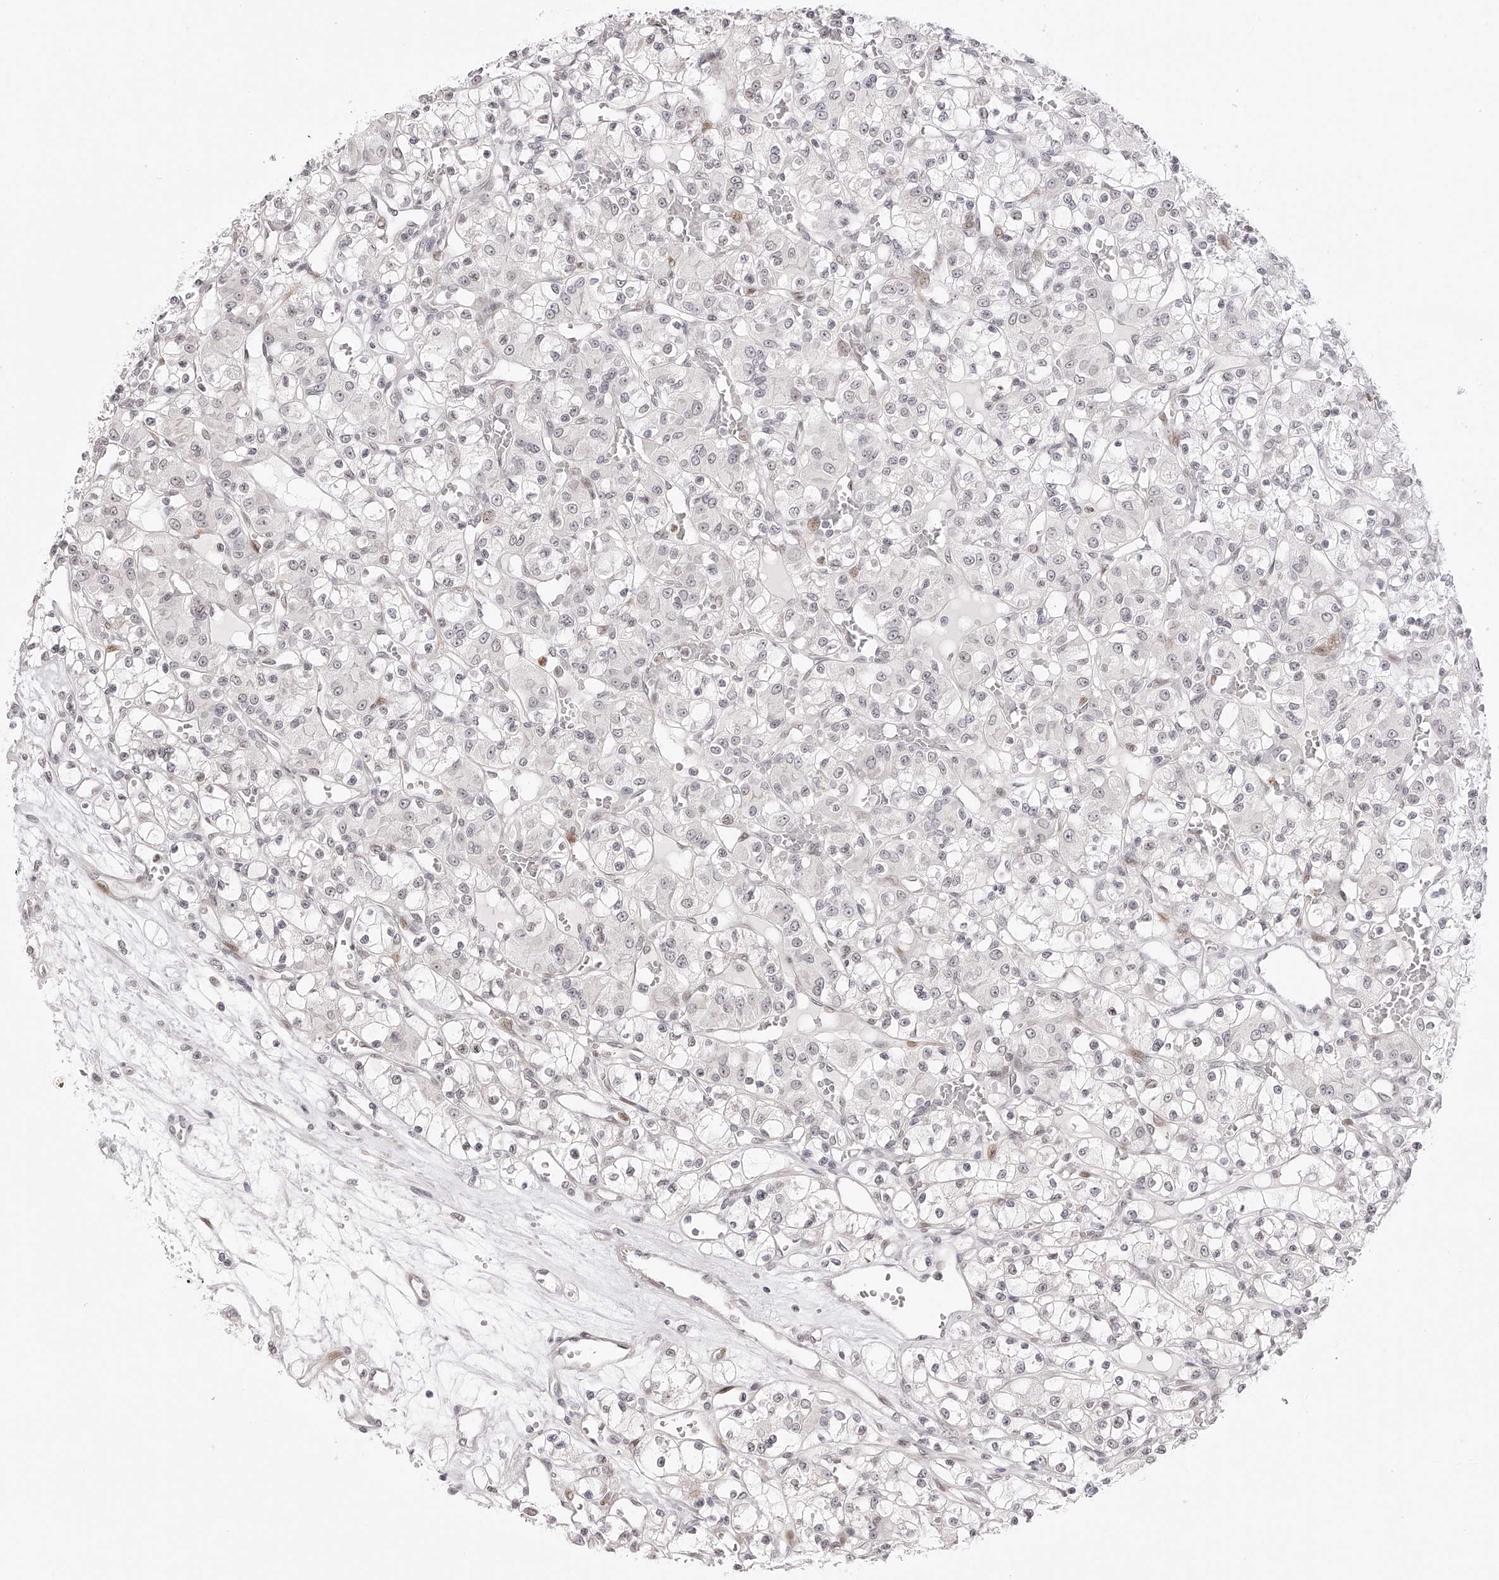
{"staining": {"intensity": "negative", "quantity": "none", "location": "none"}, "tissue": "renal cancer", "cell_type": "Tumor cells", "image_type": "cancer", "snomed": [{"axis": "morphology", "description": "Adenocarcinoma, NOS"}, {"axis": "topography", "description": "Kidney"}], "caption": "Tumor cells are negative for protein expression in human renal cancer.", "gene": "PLEKHG1", "patient": {"sex": "female", "age": 59}}